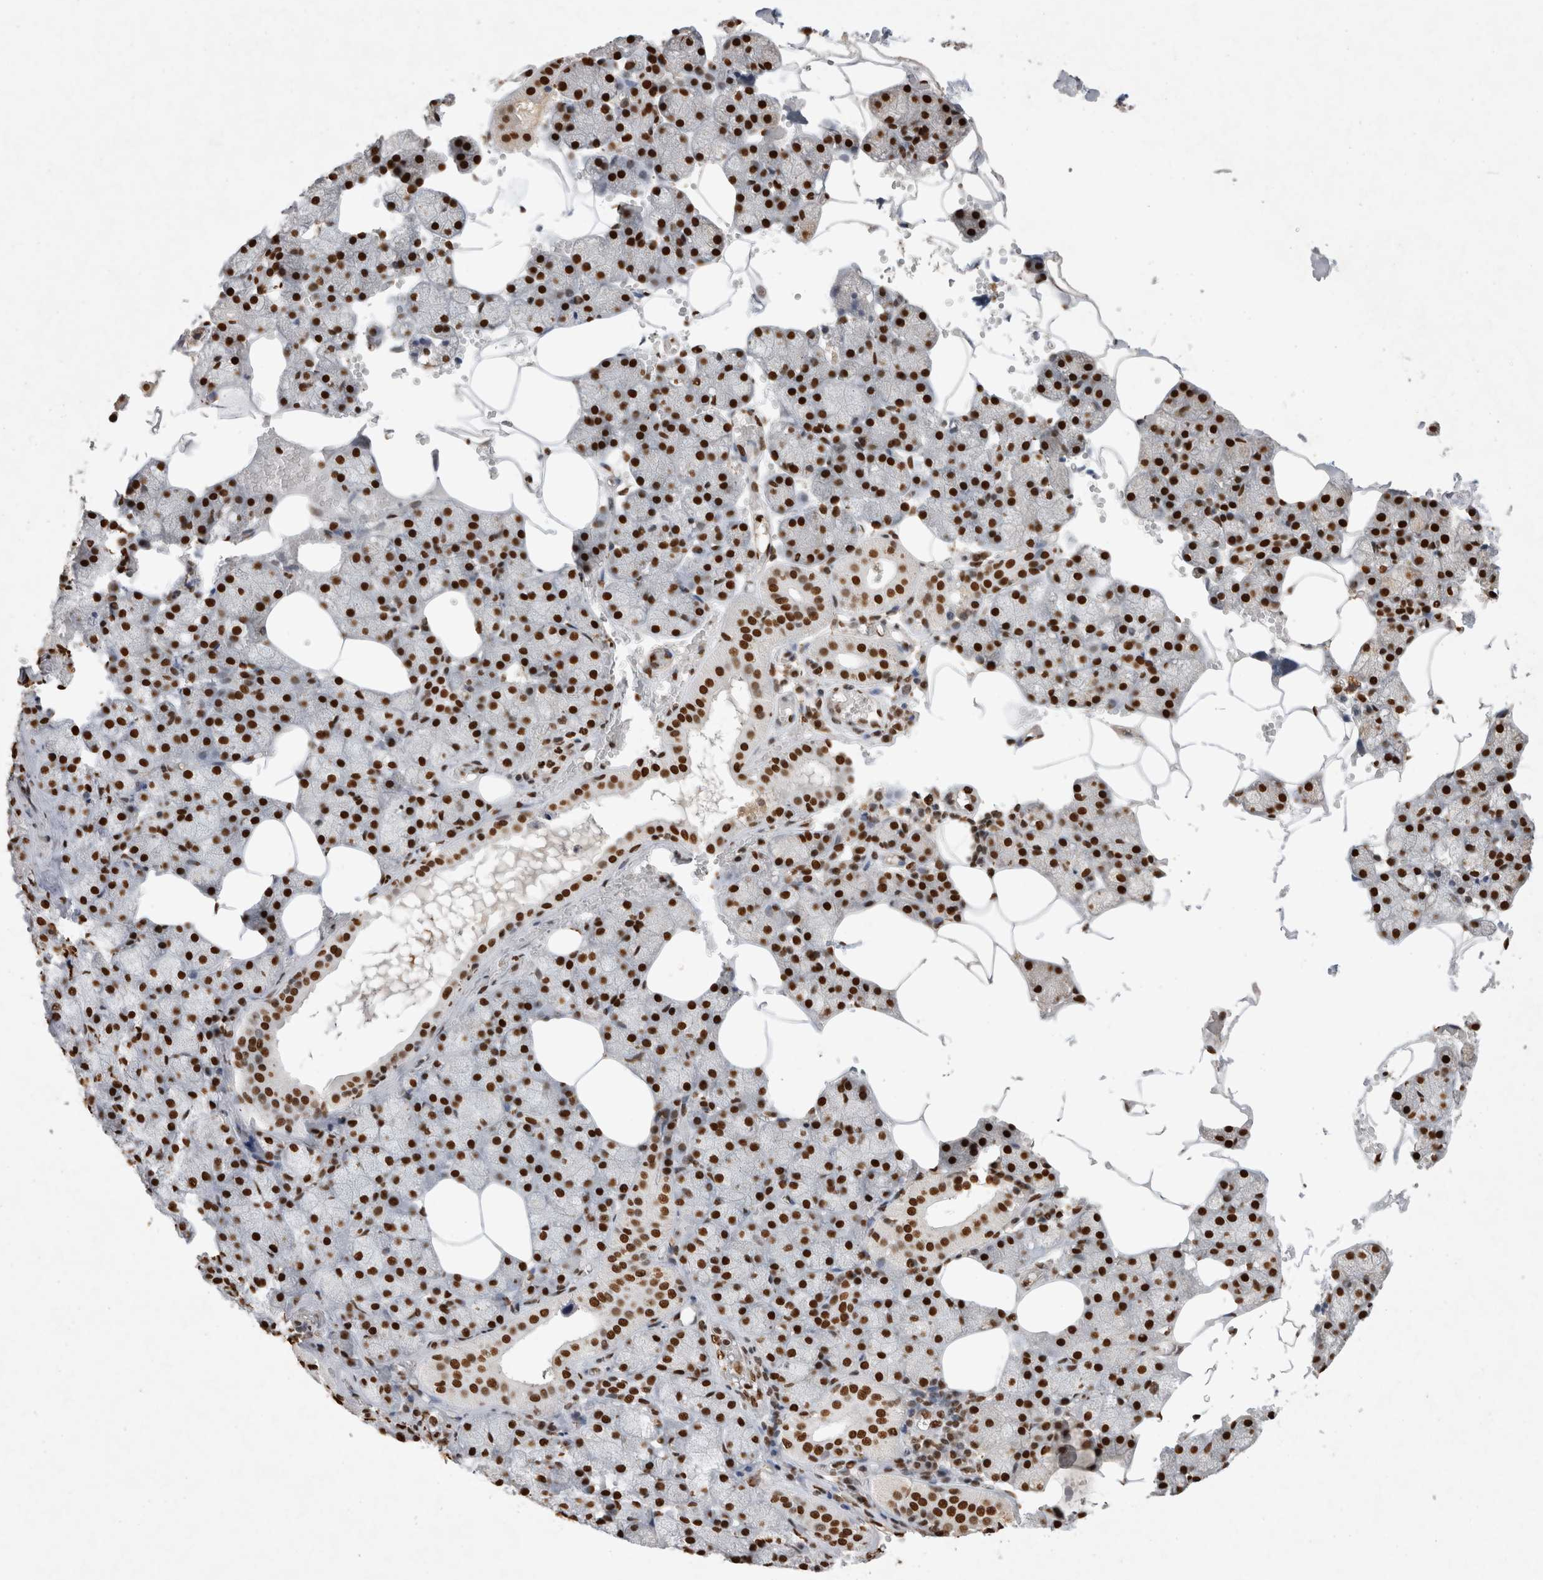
{"staining": {"intensity": "strong", "quantity": ">75%", "location": "nuclear"}, "tissue": "salivary gland", "cell_type": "Glandular cells", "image_type": "normal", "snomed": [{"axis": "morphology", "description": "Normal tissue, NOS"}, {"axis": "topography", "description": "Salivary gland"}], "caption": "Salivary gland stained with DAB (3,3'-diaminobenzidine) IHC displays high levels of strong nuclear positivity in about >75% of glandular cells.", "gene": "HDGF", "patient": {"sex": "male", "age": 62}}